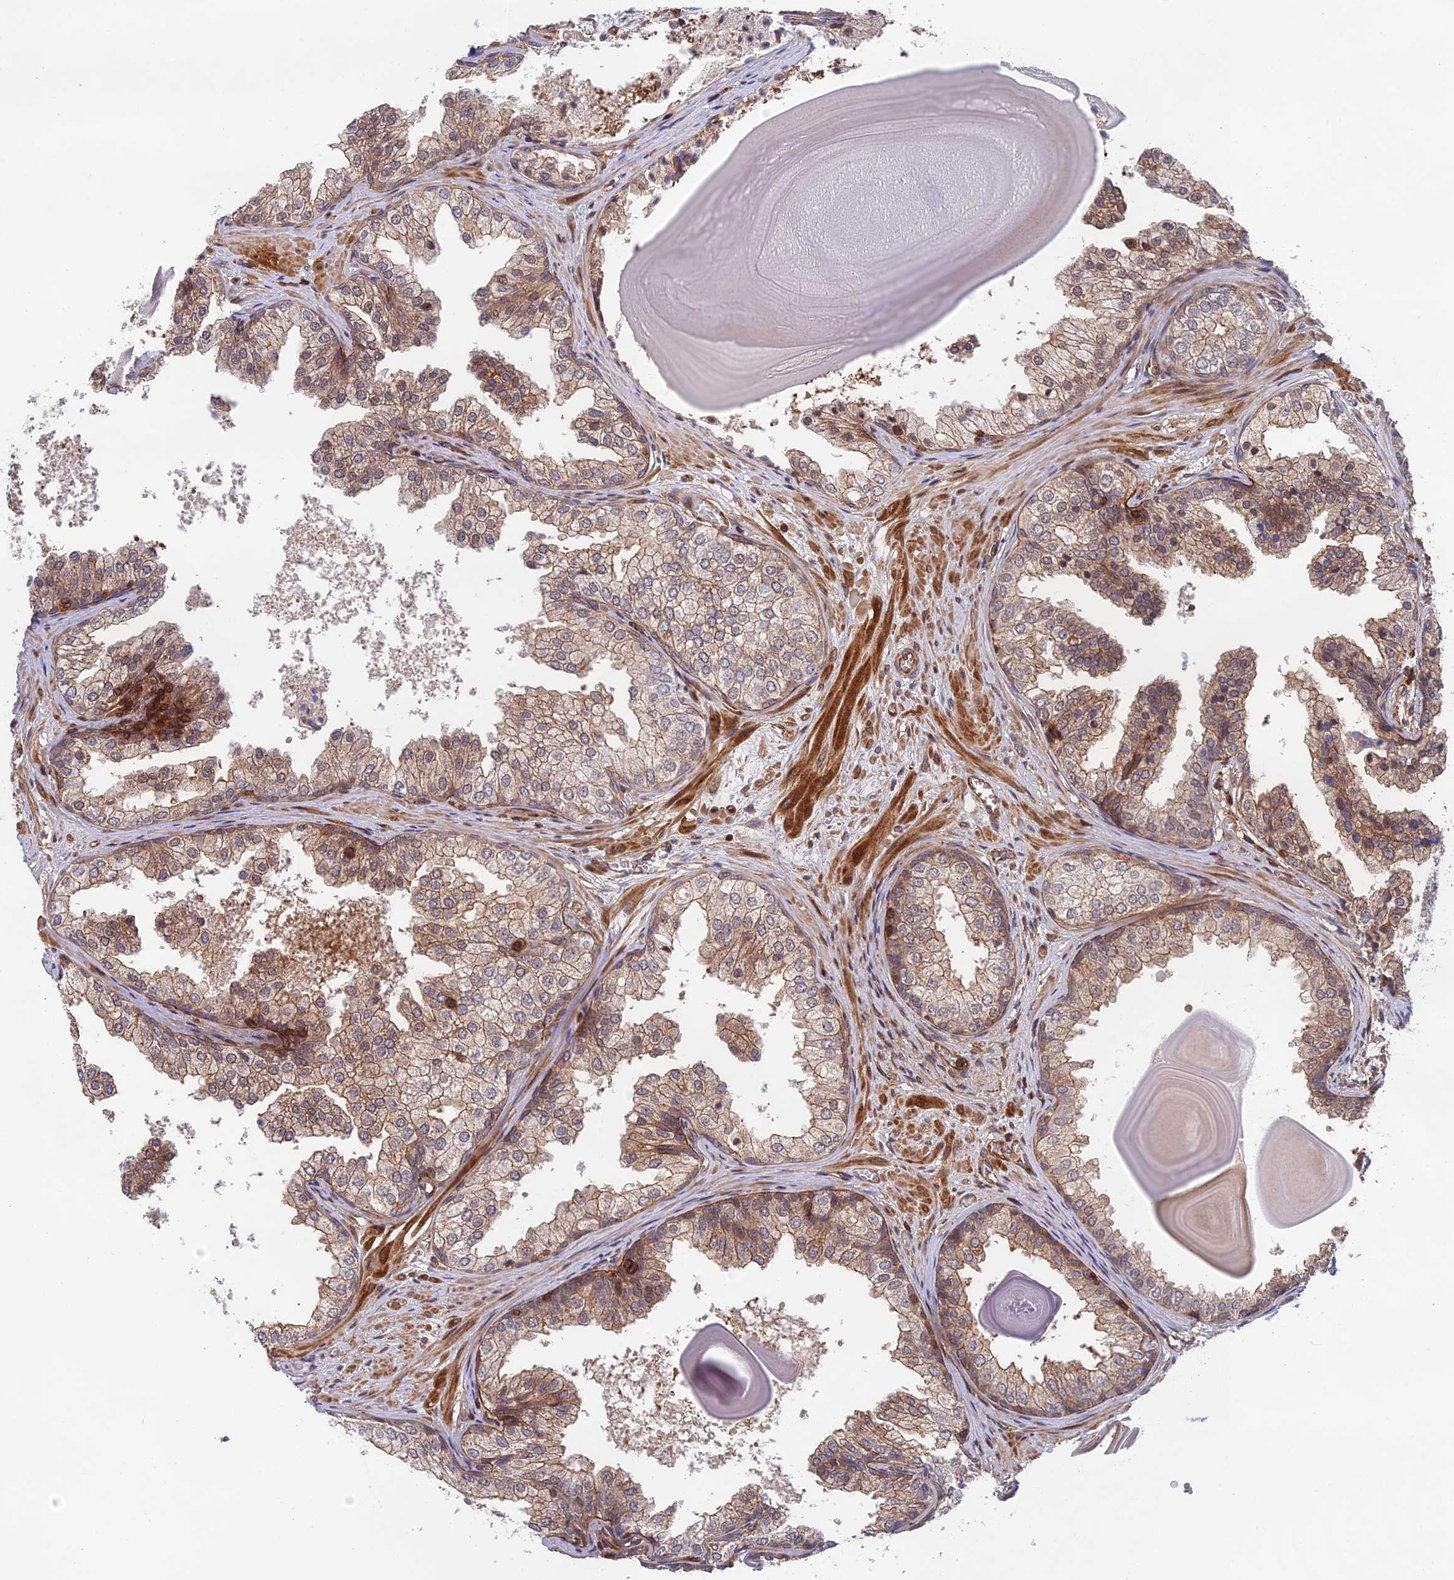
{"staining": {"intensity": "weak", "quantity": ">75%", "location": "cytoplasmic/membranous"}, "tissue": "prostate", "cell_type": "Glandular cells", "image_type": "normal", "snomed": [{"axis": "morphology", "description": "Normal tissue, NOS"}, {"axis": "topography", "description": "Prostate"}], "caption": "Immunohistochemistry (IHC) of normal human prostate shows low levels of weak cytoplasmic/membranous staining in about >75% of glandular cells.", "gene": "OSBPL1A", "patient": {"sex": "male", "age": 48}}